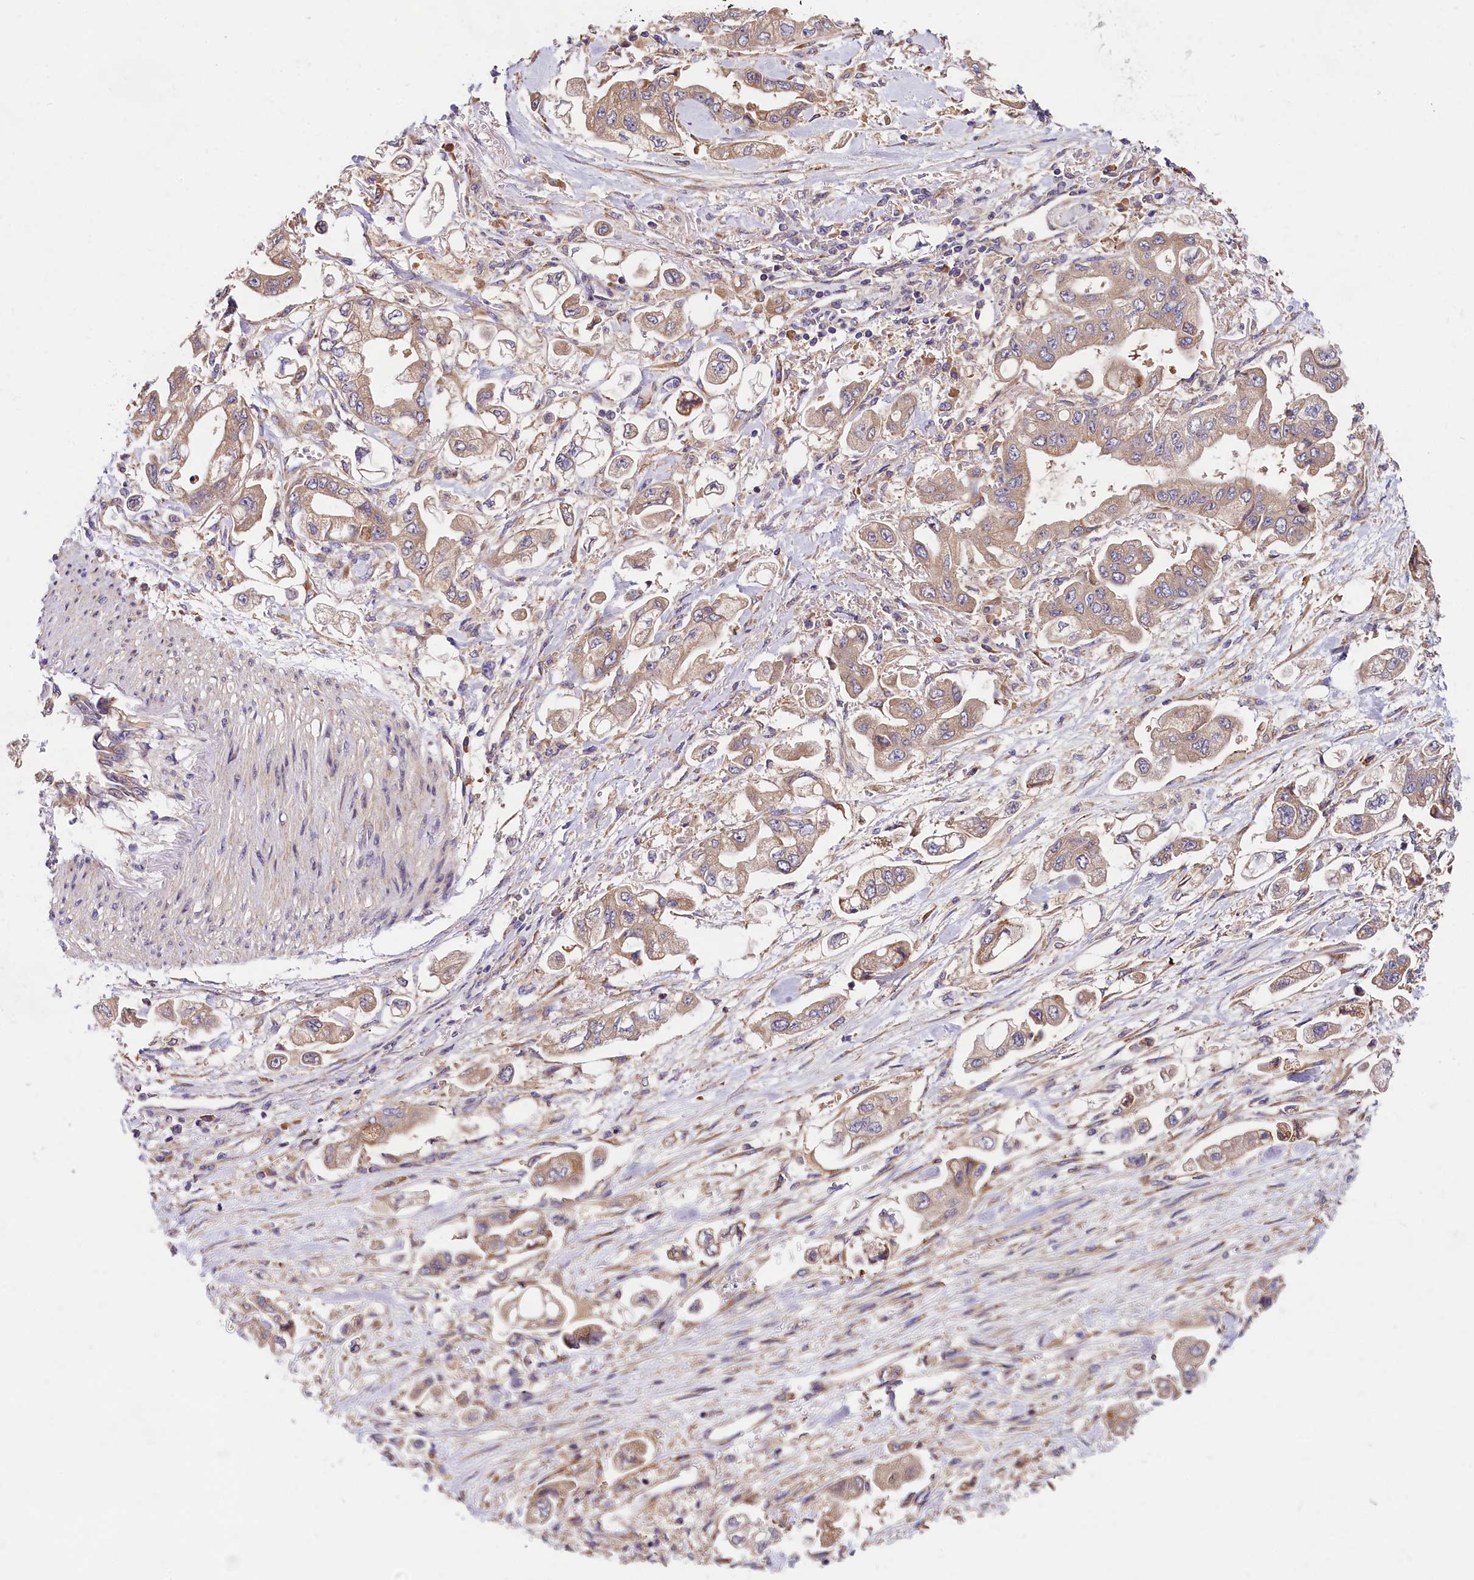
{"staining": {"intensity": "weak", "quantity": "25%-75%", "location": "cytoplasmic/membranous"}, "tissue": "stomach cancer", "cell_type": "Tumor cells", "image_type": "cancer", "snomed": [{"axis": "morphology", "description": "Adenocarcinoma, NOS"}, {"axis": "topography", "description": "Stomach"}], "caption": "Immunohistochemistry (IHC) histopathology image of neoplastic tissue: human stomach adenocarcinoma stained using IHC exhibits low levels of weak protein expression localized specifically in the cytoplasmic/membranous of tumor cells, appearing as a cytoplasmic/membranous brown color.", "gene": "SPG11", "patient": {"sex": "male", "age": 62}}